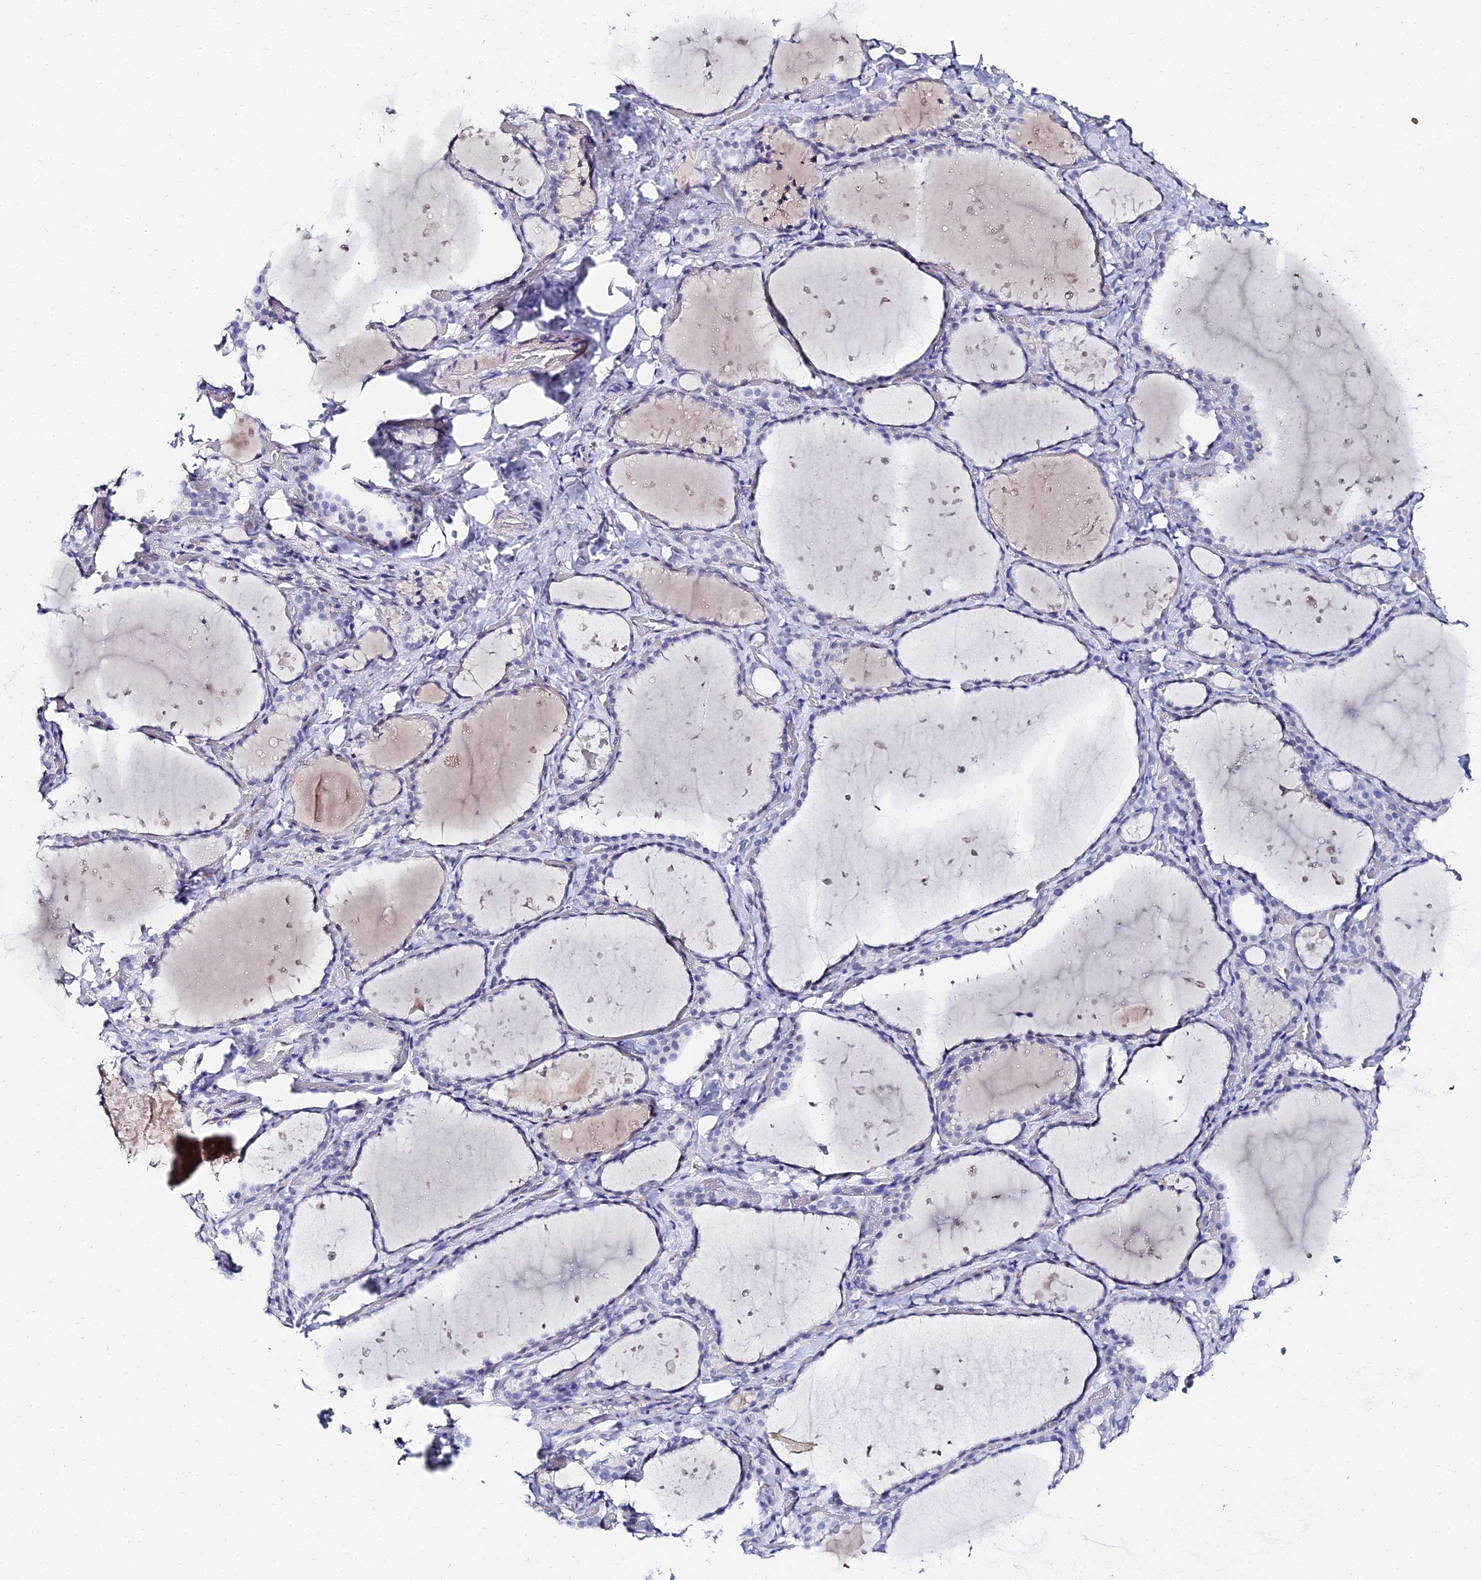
{"staining": {"intensity": "negative", "quantity": "none", "location": "none"}, "tissue": "thyroid gland", "cell_type": "Glandular cells", "image_type": "normal", "snomed": [{"axis": "morphology", "description": "Normal tissue, NOS"}, {"axis": "topography", "description": "Thyroid gland"}], "caption": "IHC image of benign thyroid gland: human thyroid gland stained with DAB (3,3'-diaminobenzidine) exhibits no significant protein staining in glandular cells.", "gene": "KRT17", "patient": {"sex": "female", "age": 44}}